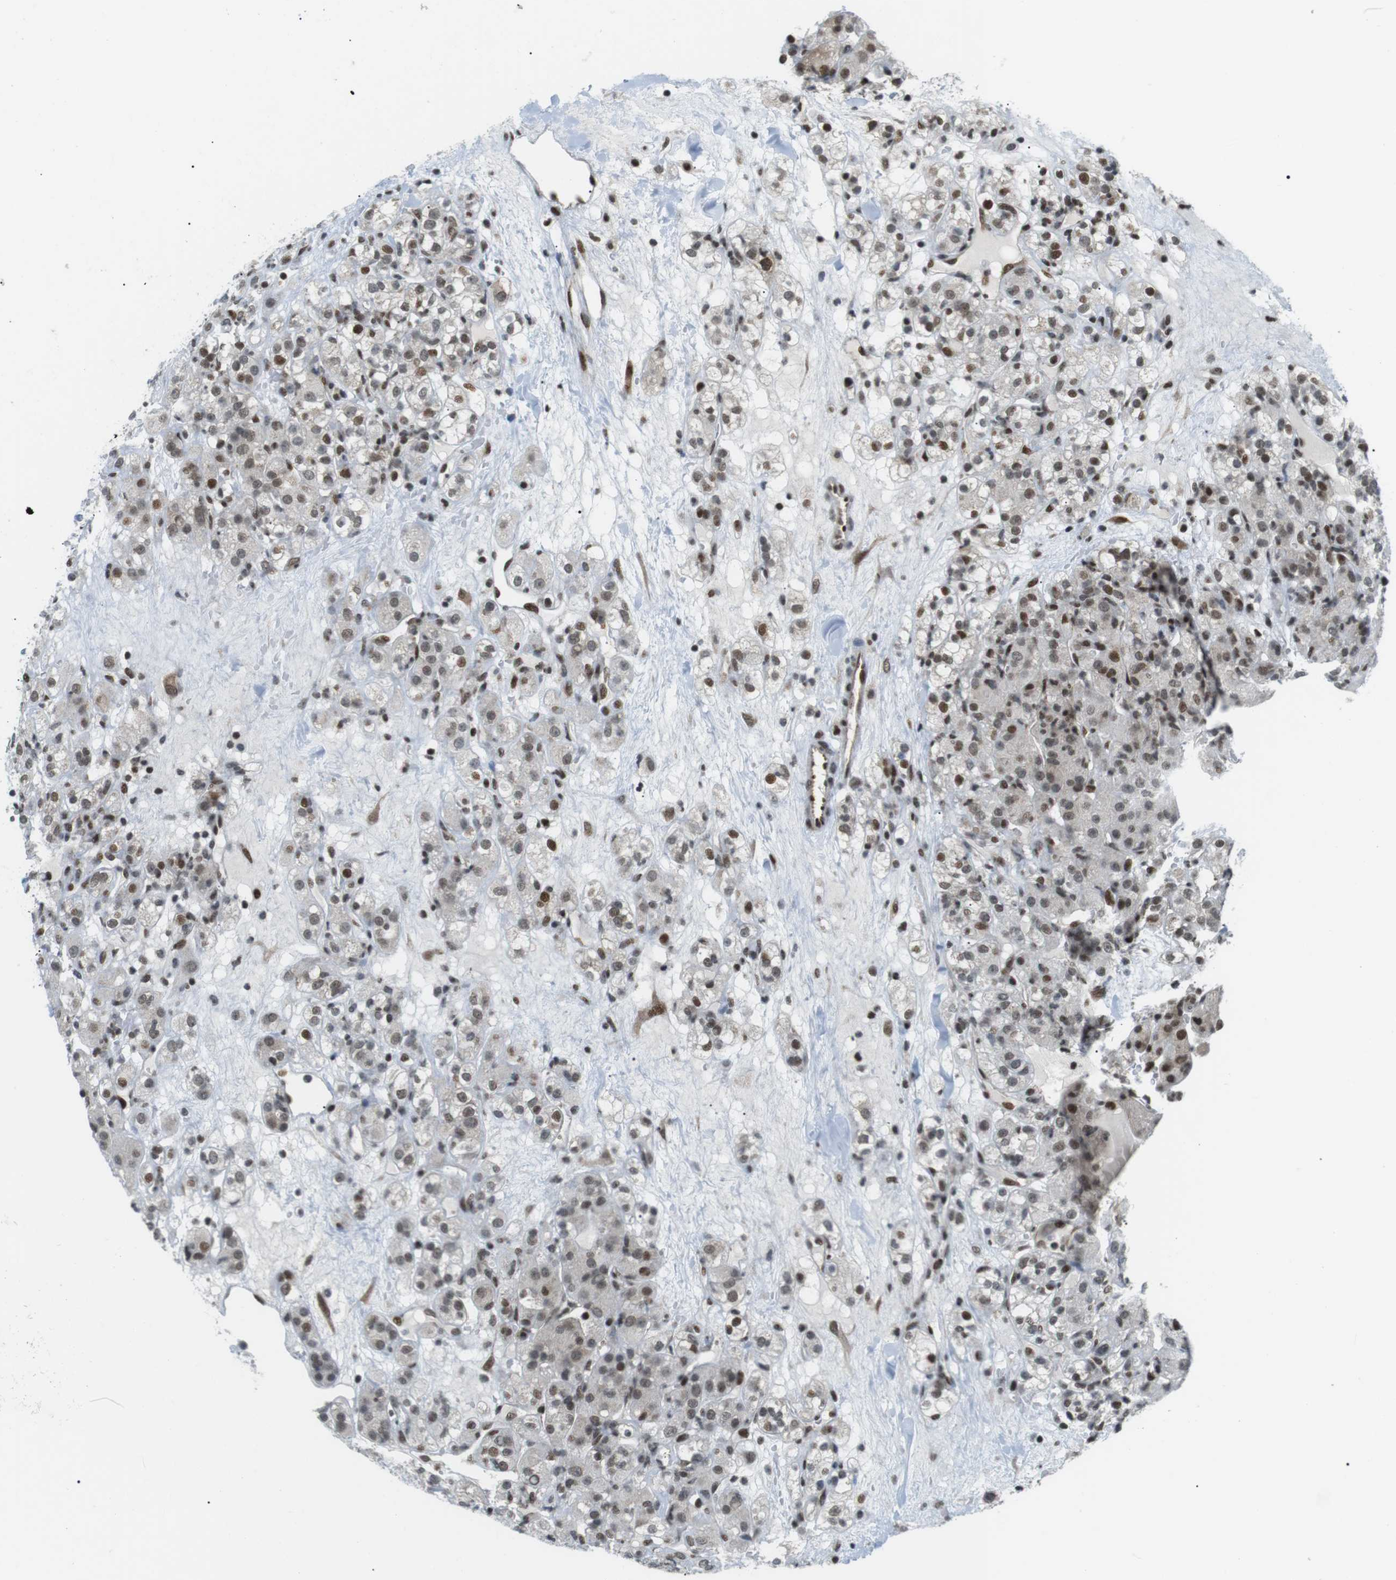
{"staining": {"intensity": "moderate", "quantity": "25%-75%", "location": "nuclear"}, "tissue": "renal cancer", "cell_type": "Tumor cells", "image_type": "cancer", "snomed": [{"axis": "morphology", "description": "Normal tissue, NOS"}, {"axis": "morphology", "description": "Adenocarcinoma, NOS"}, {"axis": "topography", "description": "Kidney"}], "caption": "Immunohistochemical staining of human adenocarcinoma (renal) exhibits moderate nuclear protein expression in approximately 25%-75% of tumor cells.", "gene": "CDC27", "patient": {"sex": "male", "age": 61}}